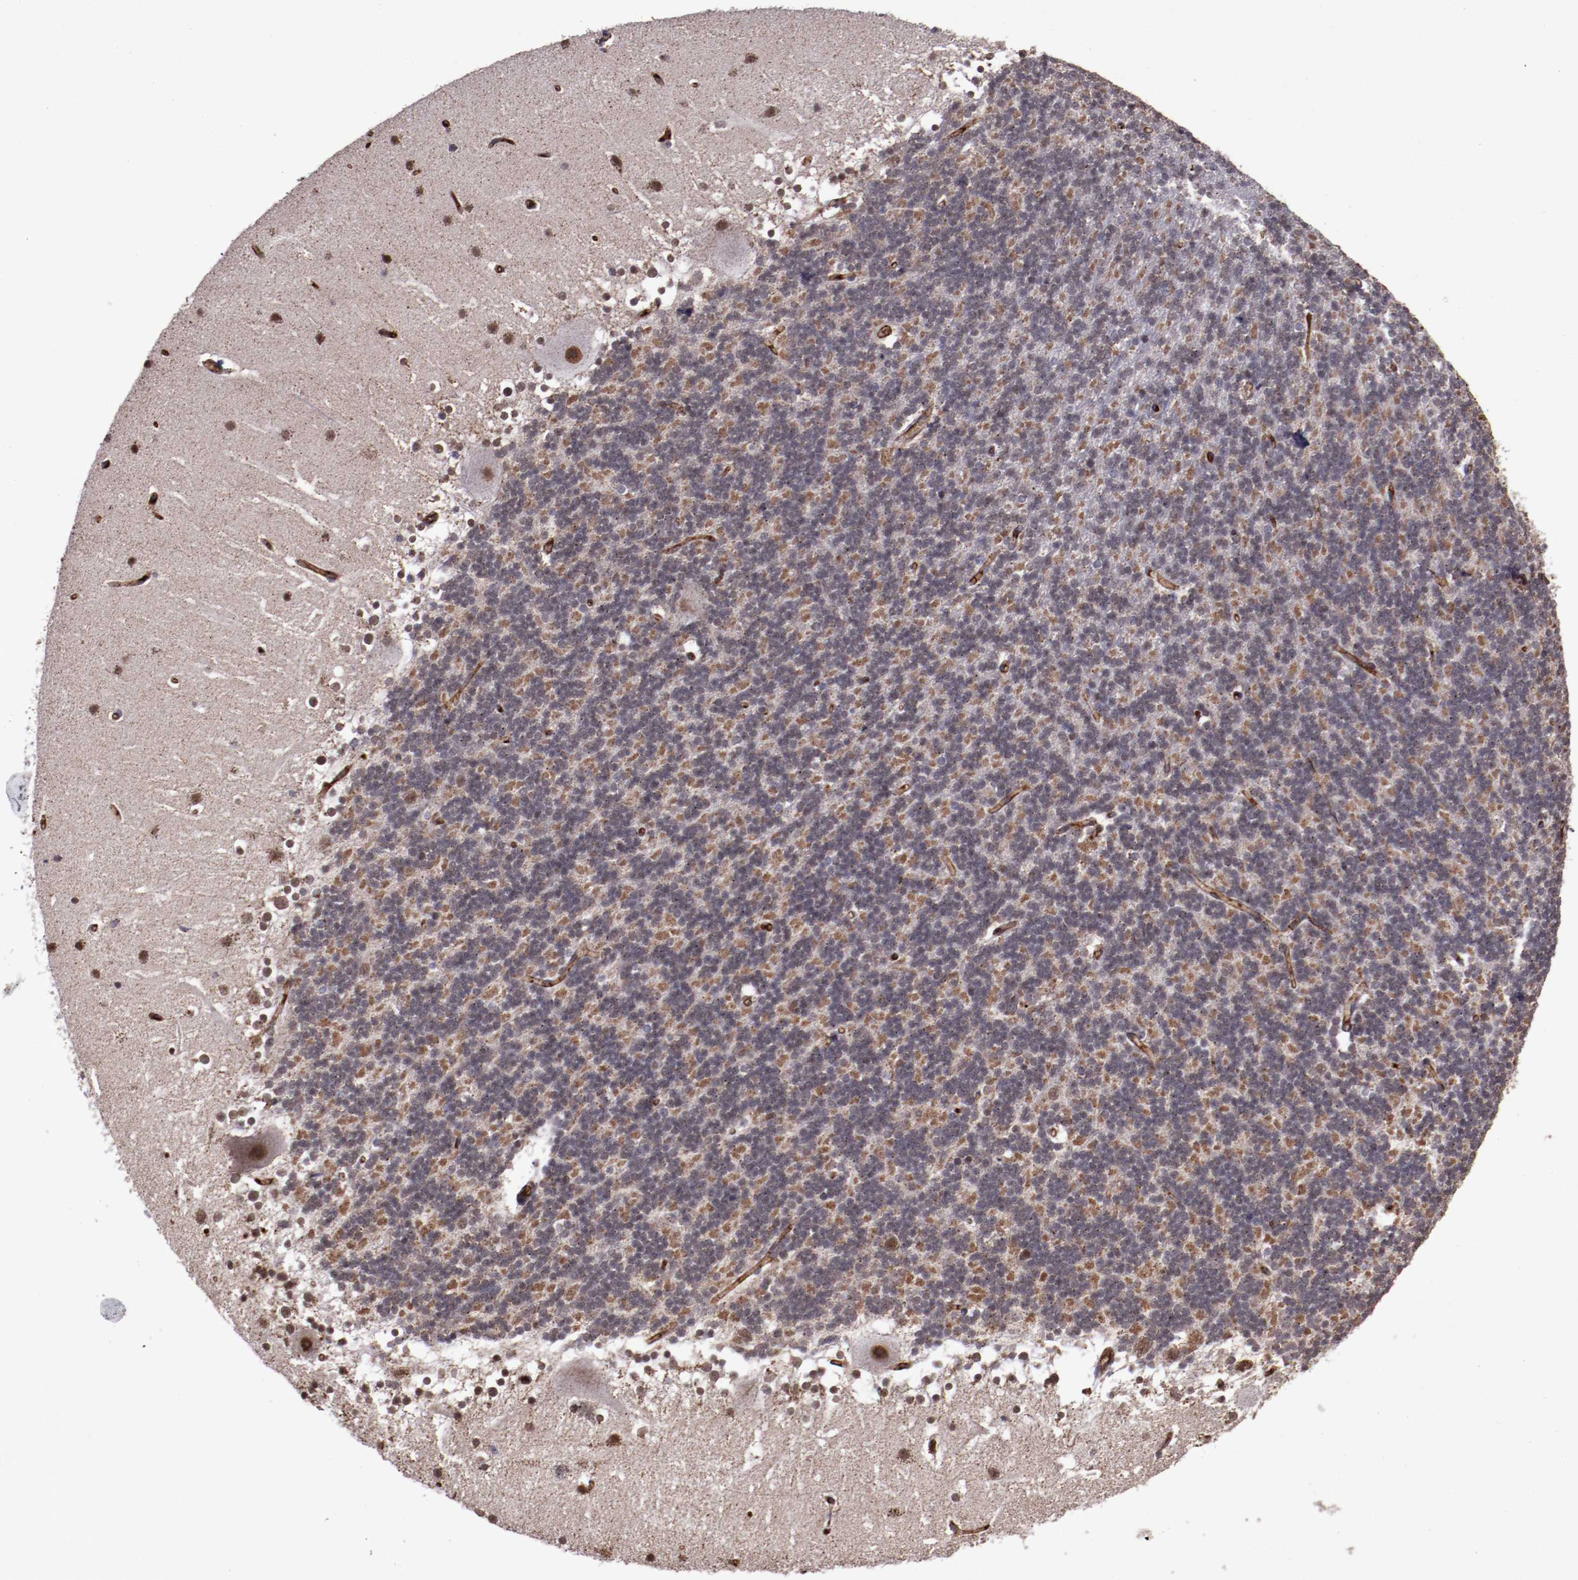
{"staining": {"intensity": "weak", "quantity": "<25%", "location": "nuclear"}, "tissue": "cerebellum", "cell_type": "Cells in granular layer", "image_type": "normal", "snomed": [{"axis": "morphology", "description": "Normal tissue, NOS"}, {"axis": "topography", "description": "Cerebellum"}], "caption": "Immunohistochemistry micrograph of normal cerebellum: cerebellum stained with DAB (3,3'-diaminobenzidine) shows no significant protein positivity in cells in granular layer. (DAB (3,3'-diaminobenzidine) immunohistochemistry (IHC) visualized using brightfield microscopy, high magnification).", "gene": "LONP1", "patient": {"sex": "female", "age": 19}}